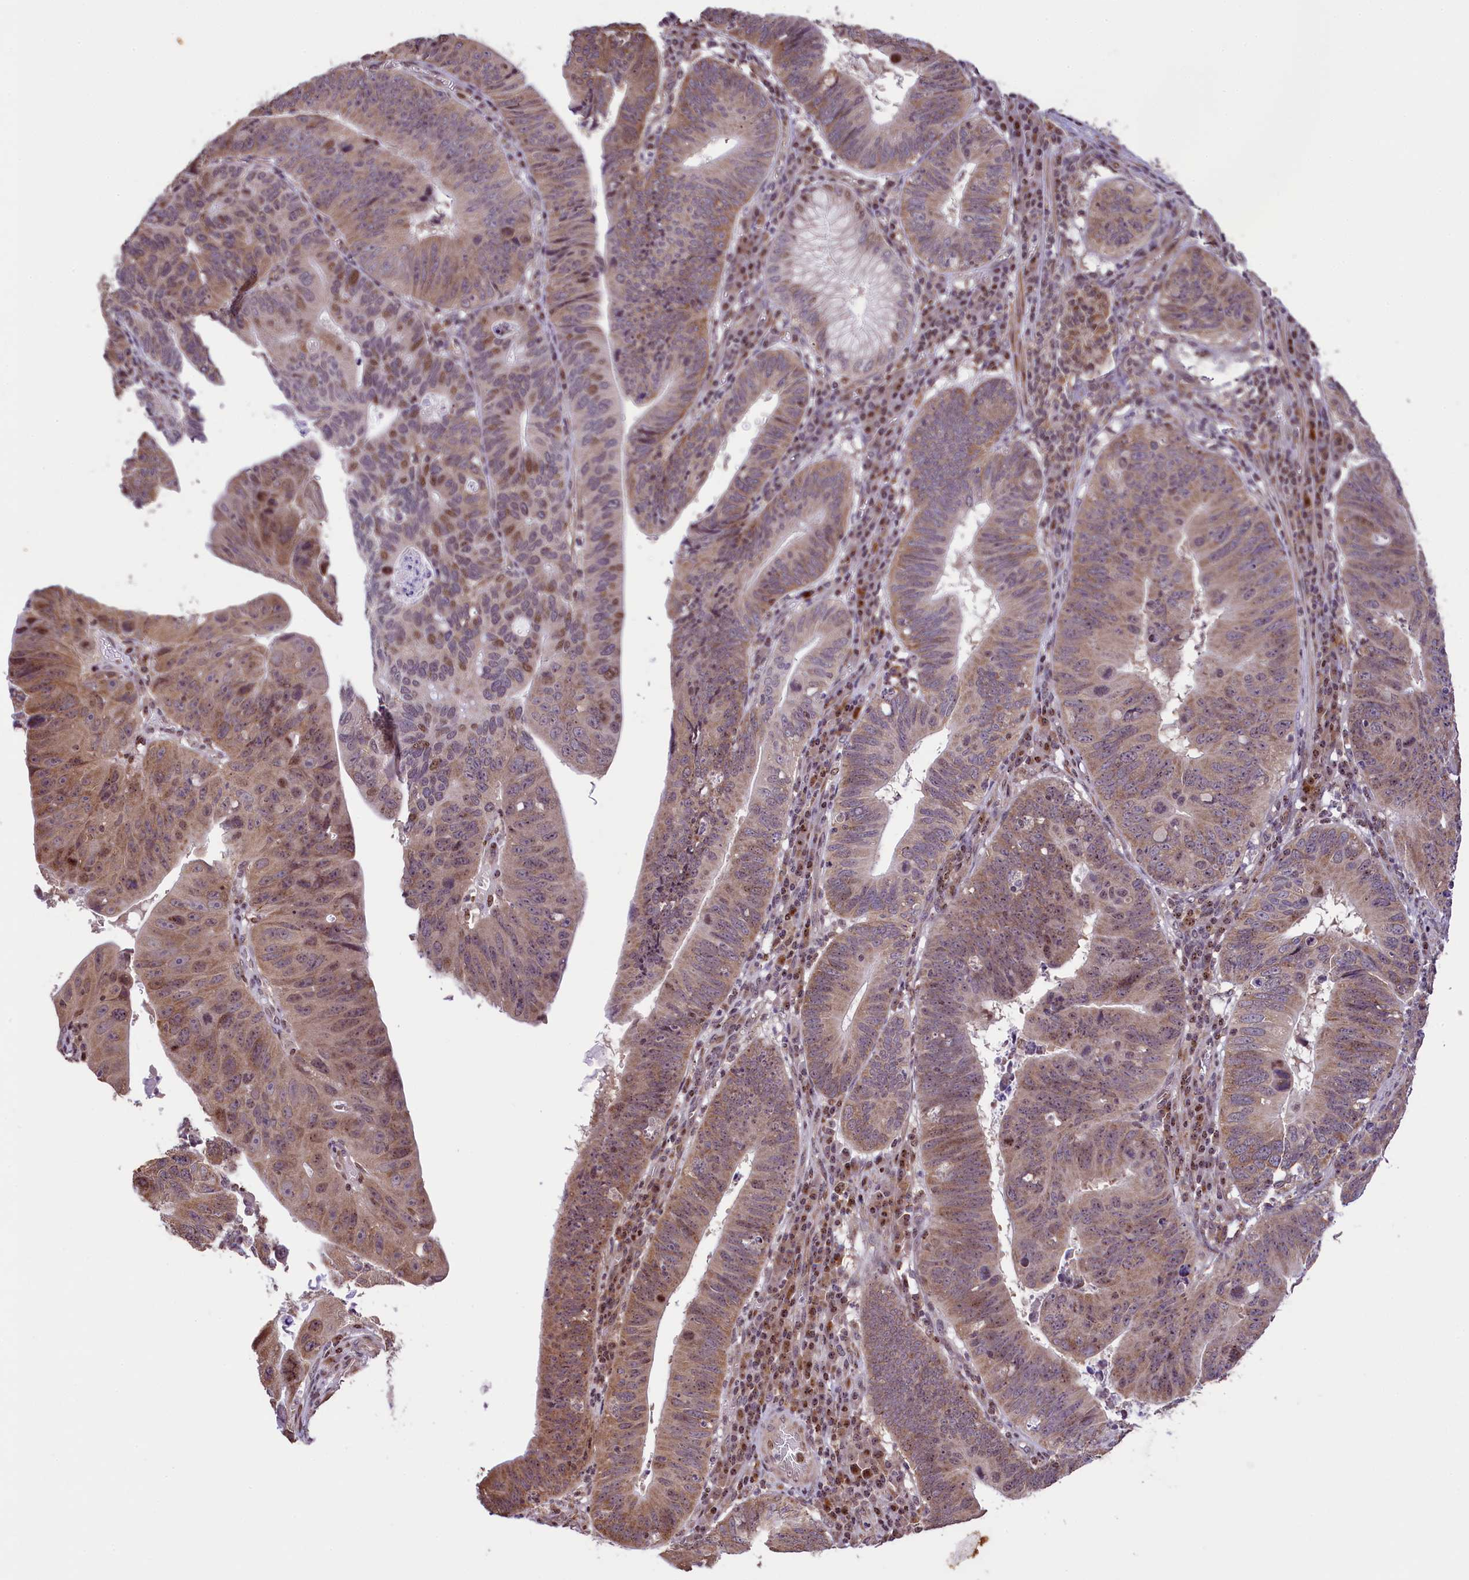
{"staining": {"intensity": "moderate", "quantity": ">75%", "location": "cytoplasmic/membranous,nuclear"}, "tissue": "stomach cancer", "cell_type": "Tumor cells", "image_type": "cancer", "snomed": [{"axis": "morphology", "description": "Adenocarcinoma, NOS"}, {"axis": "topography", "description": "Stomach"}], "caption": "About >75% of tumor cells in stomach adenocarcinoma demonstrate moderate cytoplasmic/membranous and nuclear protein positivity as visualized by brown immunohistochemical staining.", "gene": "RBBP8", "patient": {"sex": "male", "age": 59}}